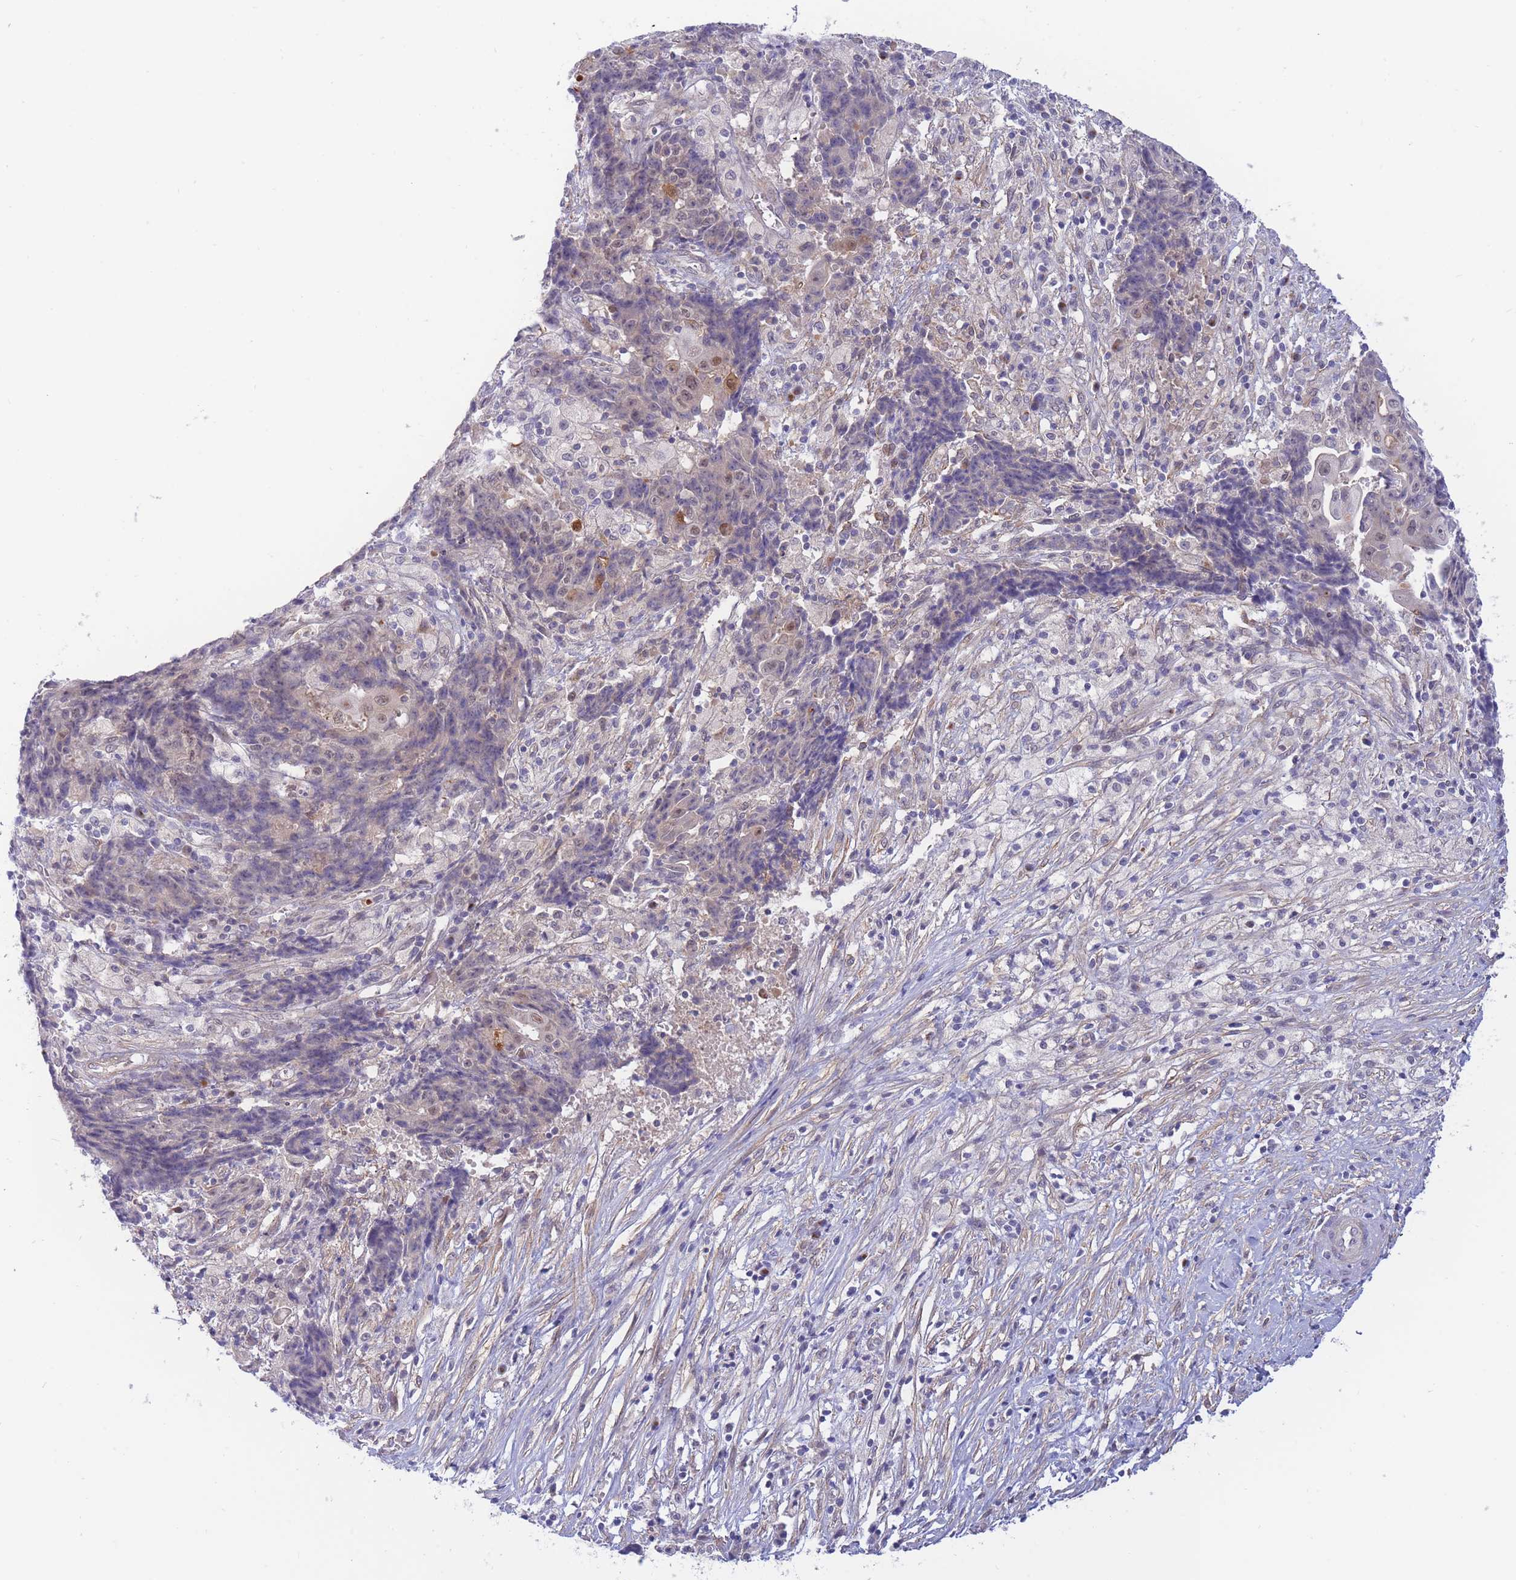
{"staining": {"intensity": "weak", "quantity": "<25%", "location": "cytoplasmic/membranous"}, "tissue": "ovarian cancer", "cell_type": "Tumor cells", "image_type": "cancer", "snomed": [{"axis": "morphology", "description": "Carcinoma, endometroid"}, {"axis": "topography", "description": "Ovary"}], "caption": "Ovarian cancer (endometroid carcinoma) was stained to show a protein in brown. There is no significant positivity in tumor cells.", "gene": "APOL4", "patient": {"sex": "female", "age": 42}}